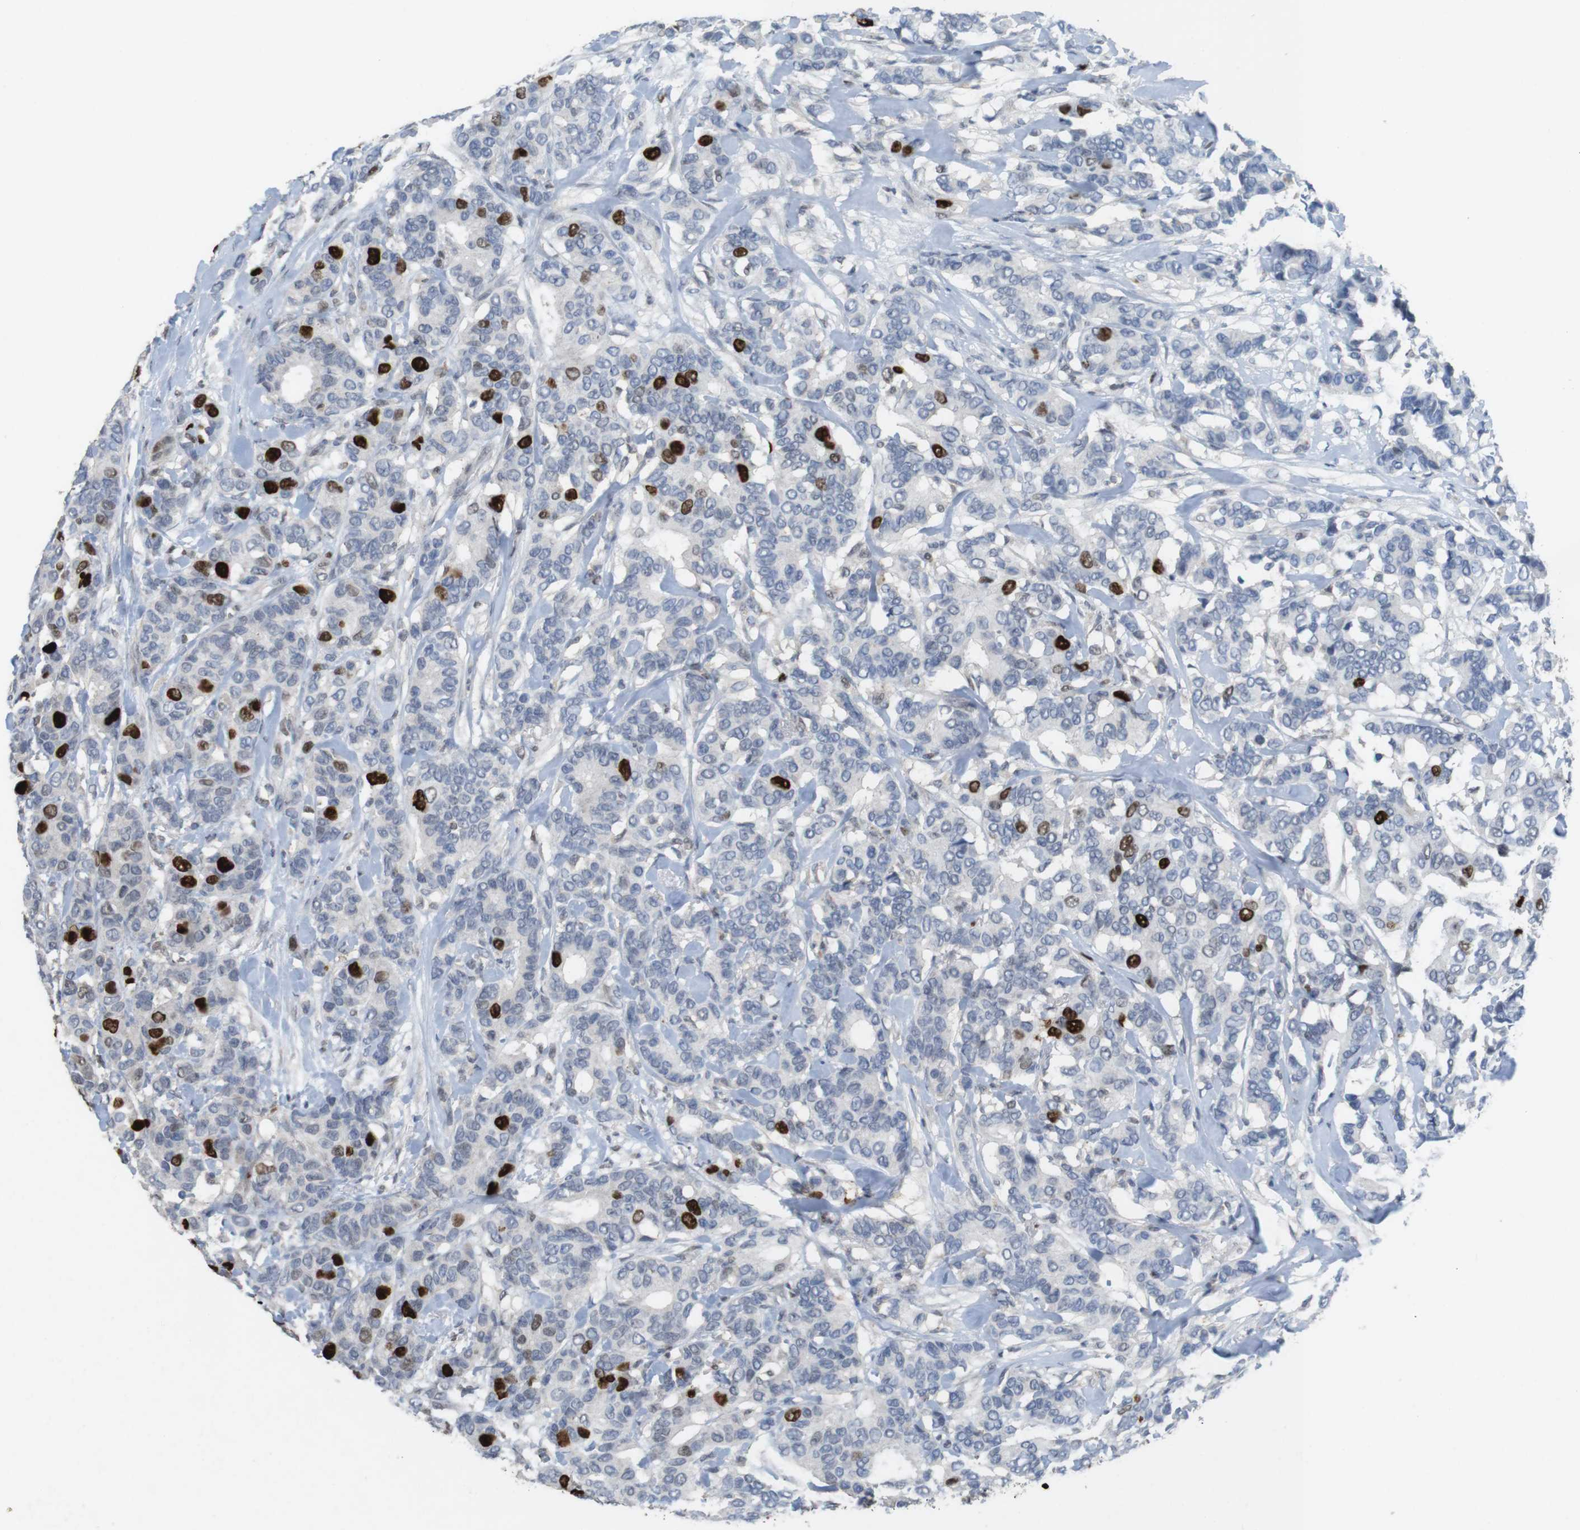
{"staining": {"intensity": "strong", "quantity": "<25%", "location": "nuclear"}, "tissue": "breast cancer", "cell_type": "Tumor cells", "image_type": "cancer", "snomed": [{"axis": "morphology", "description": "Duct carcinoma"}, {"axis": "topography", "description": "Breast"}], "caption": "Tumor cells display medium levels of strong nuclear positivity in approximately <25% of cells in human intraductal carcinoma (breast).", "gene": "KPNA2", "patient": {"sex": "female", "age": 87}}